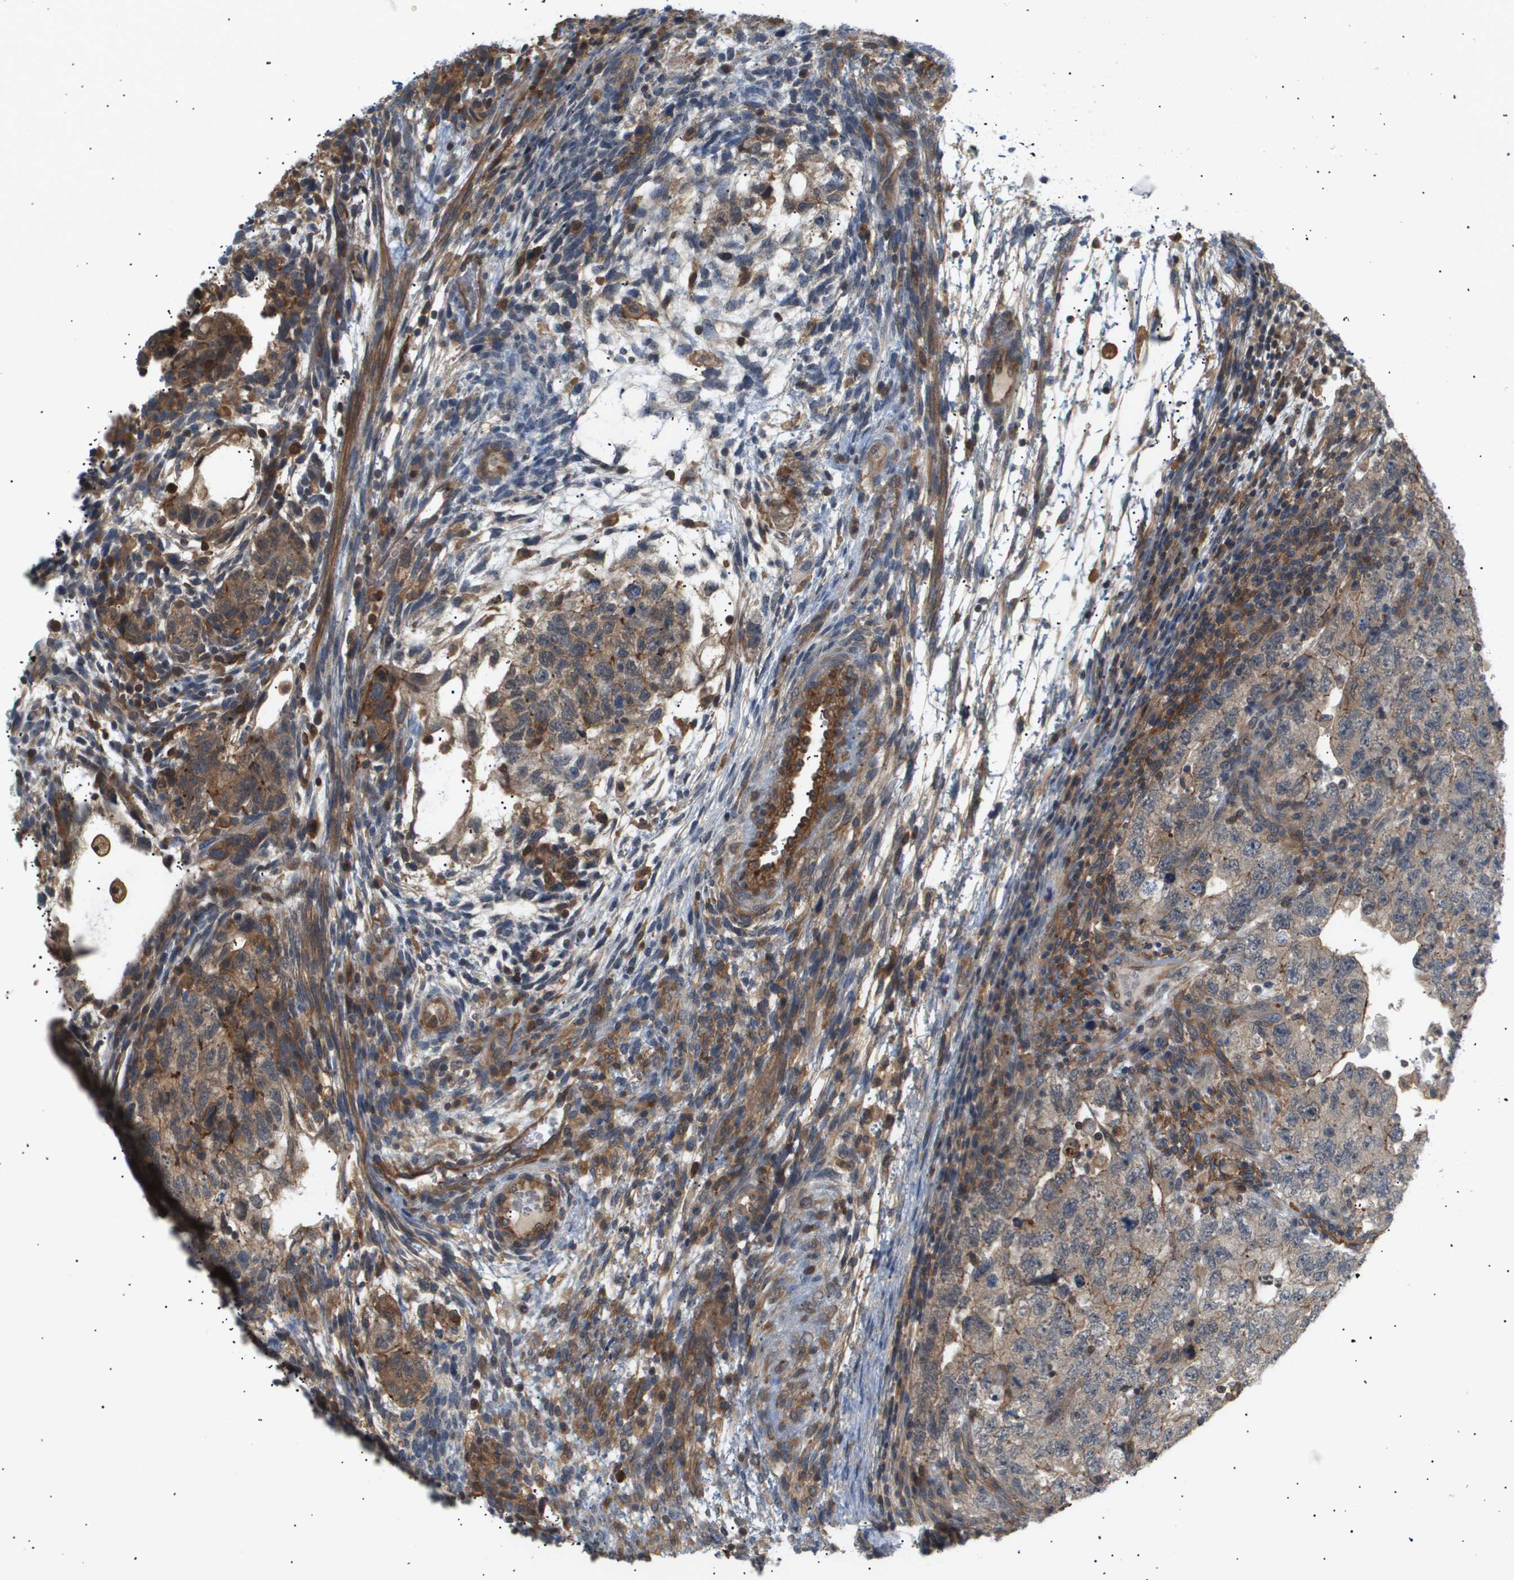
{"staining": {"intensity": "moderate", "quantity": ">75%", "location": "cytoplasmic/membranous"}, "tissue": "testis cancer", "cell_type": "Tumor cells", "image_type": "cancer", "snomed": [{"axis": "morphology", "description": "Carcinoma, Embryonal, NOS"}, {"axis": "topography", "description": "Testis"}], "caption": "Testis embryonal carcinoma stained with a protein marker demonstrates moderate staining in tumor cells.", "gene": "CORO2B", "patient": {"sex": "male", "age": 36}}